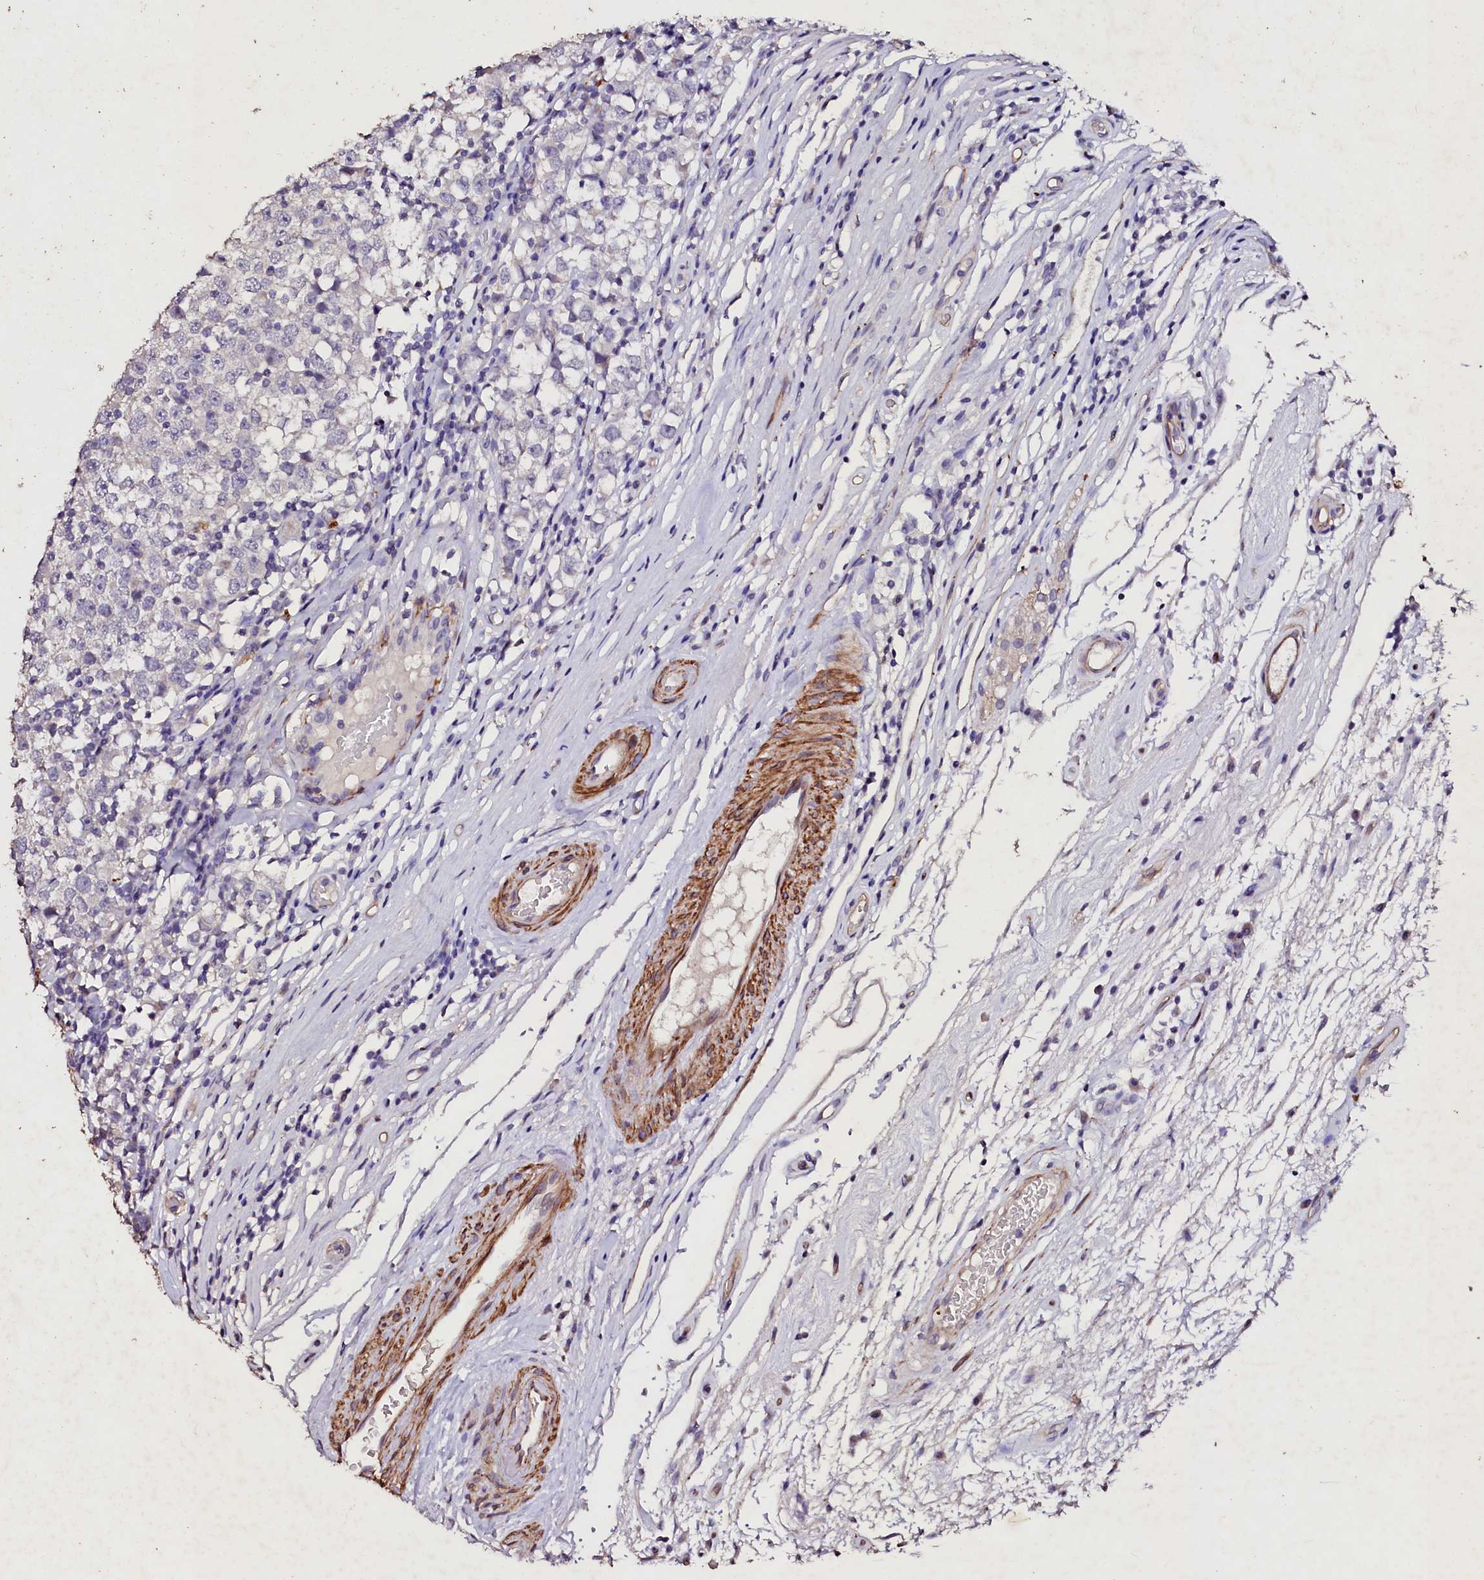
{"staining": {"intensity": "negative", "quantity": "none", "location": "none"}, "tissue": "testis cancer", "cell_type": "Tumor cells", "image_type": "cancer", "snomed": [{"axis": "morphology", "description": "Seminoma, NOS"}, {"axis": "topography", "description": "Testis"}], "caption": "Protein analysis of testis seminoma displays no significant staining in tumor cells.", "gene": "VPS36", "patient": {"sex": "male", "age": 65}}